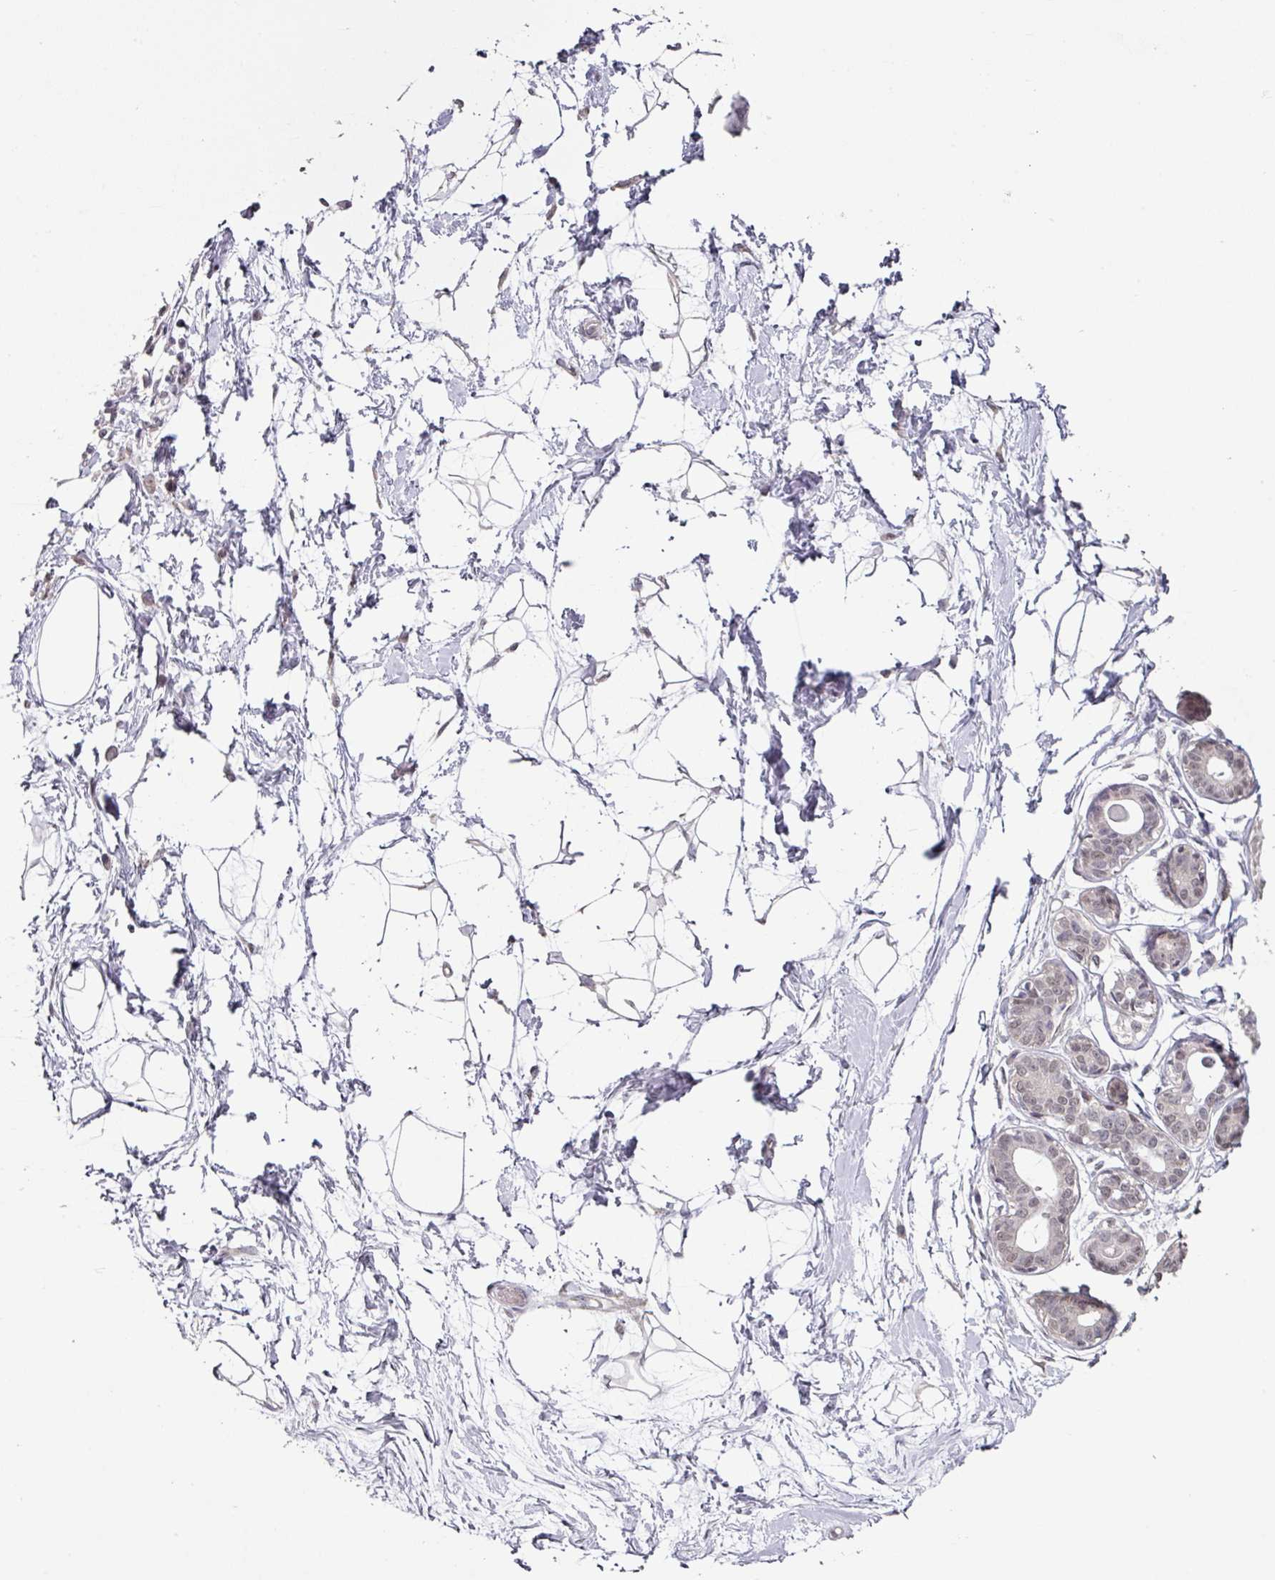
{"staining": {"intensity": "negative", "quantity": "none", "location": "none"}, "tissue": "breast", "cell_type": "Adipocytes", "image_type": "normal", "snomed": [{"axis": "morphology", "description": "Normal tissue, NOS"}, {"axis": "topography", "description": "Breast"}], "caption": "The histopathology image demonstrates no significant staining in adipocytes of breast. (DAB immunohistochemistry visualized using brightfield microscopy, high magnification).", "gene": "ELK1", "patient": {"sex": "female", "age": 45}}